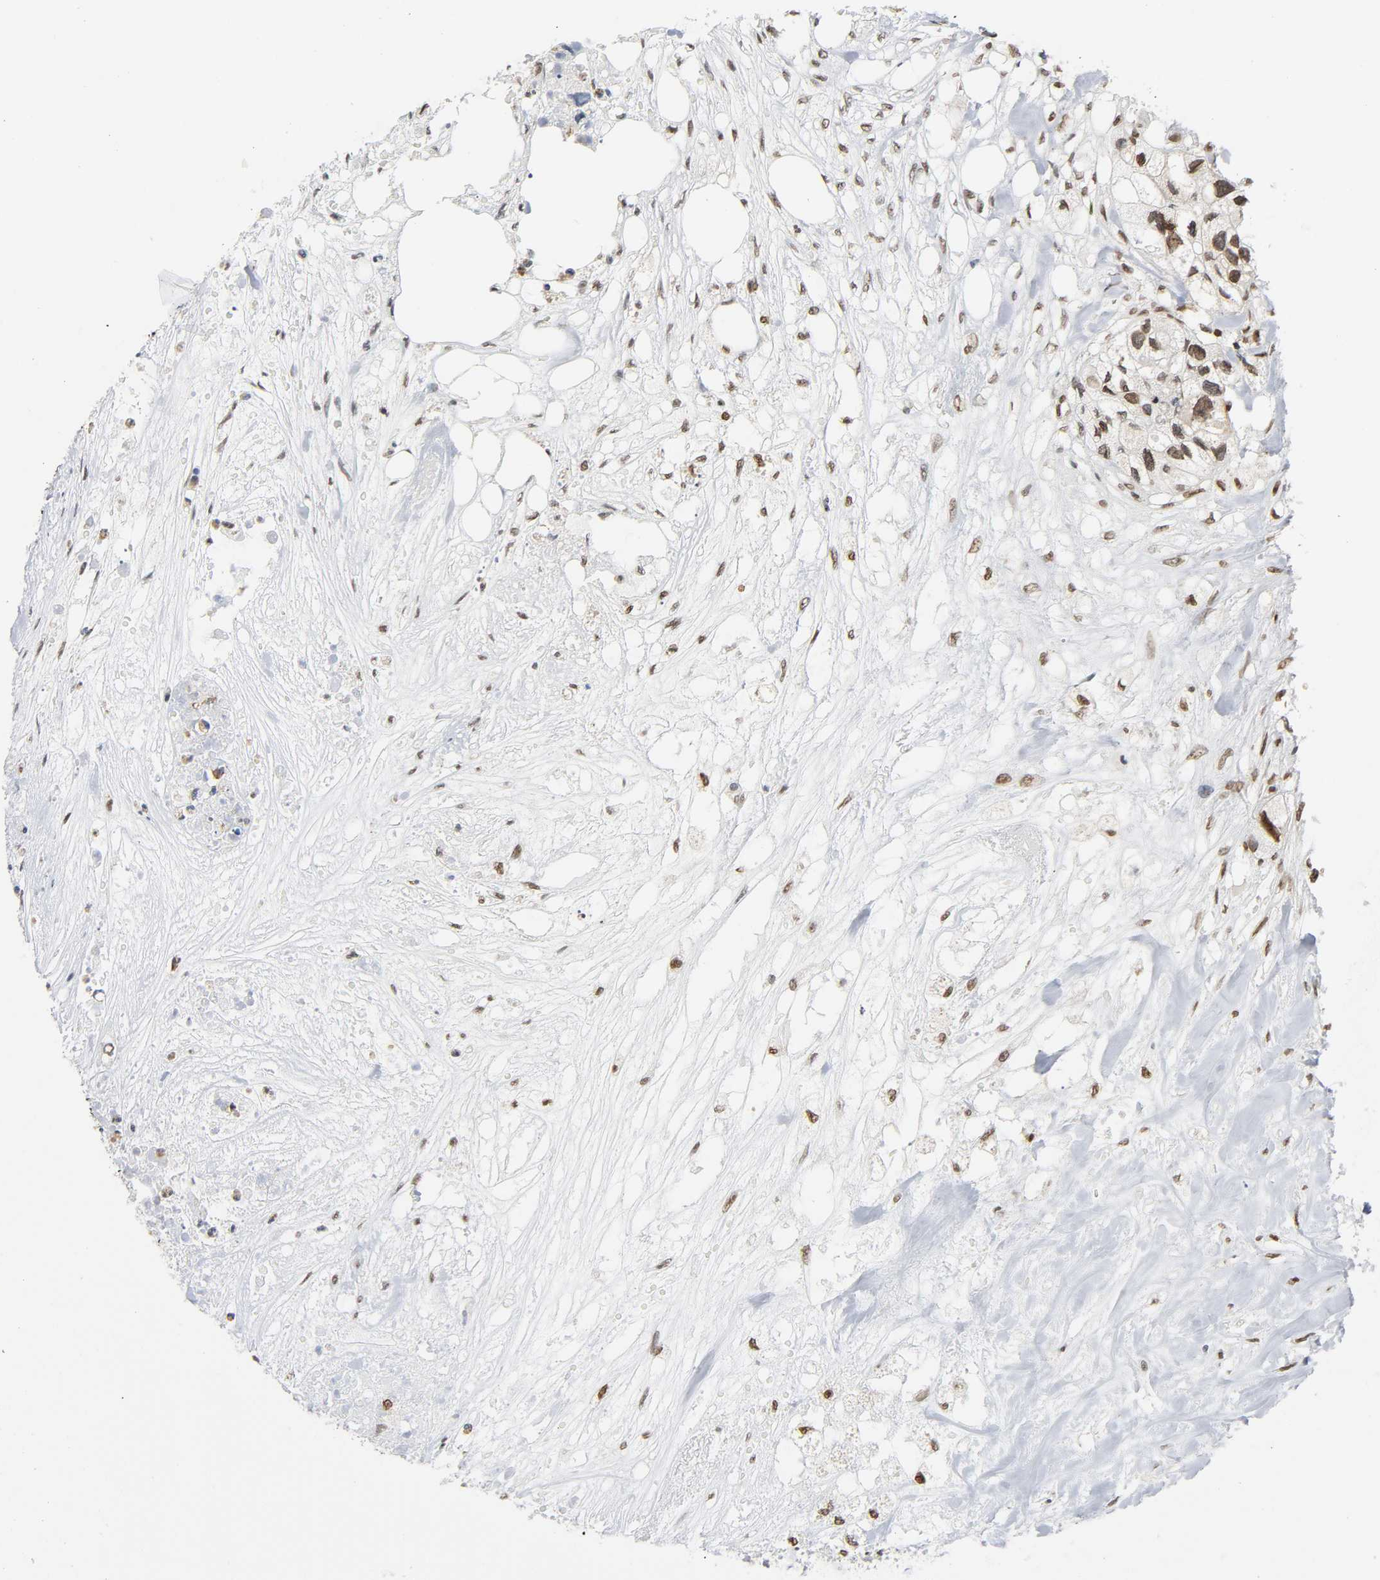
{"staining": {"intensity": "moderate", "quantity": ">75%", "location": "nuclear"}, "tissue": "colorectal cancer", "cell_type": "Tumor cells", "image_type": "cancer", "snomed": [{"axis": "morphology", "description": "Adenocarcinoma, NOS"}, {"axis": "topography", "description": "Colon"}], "caption": "Immunohistochemical staining of adenocarcinoma (colorectal) demonstrates medium levels of moderate nuclear protein positivity in about >75% of tumor cells. The protein of interest is shown in brown color, while the nuclei are stained blue.", "gene": "SUMO1", "patient": {"sex": "female", "age": 57}}